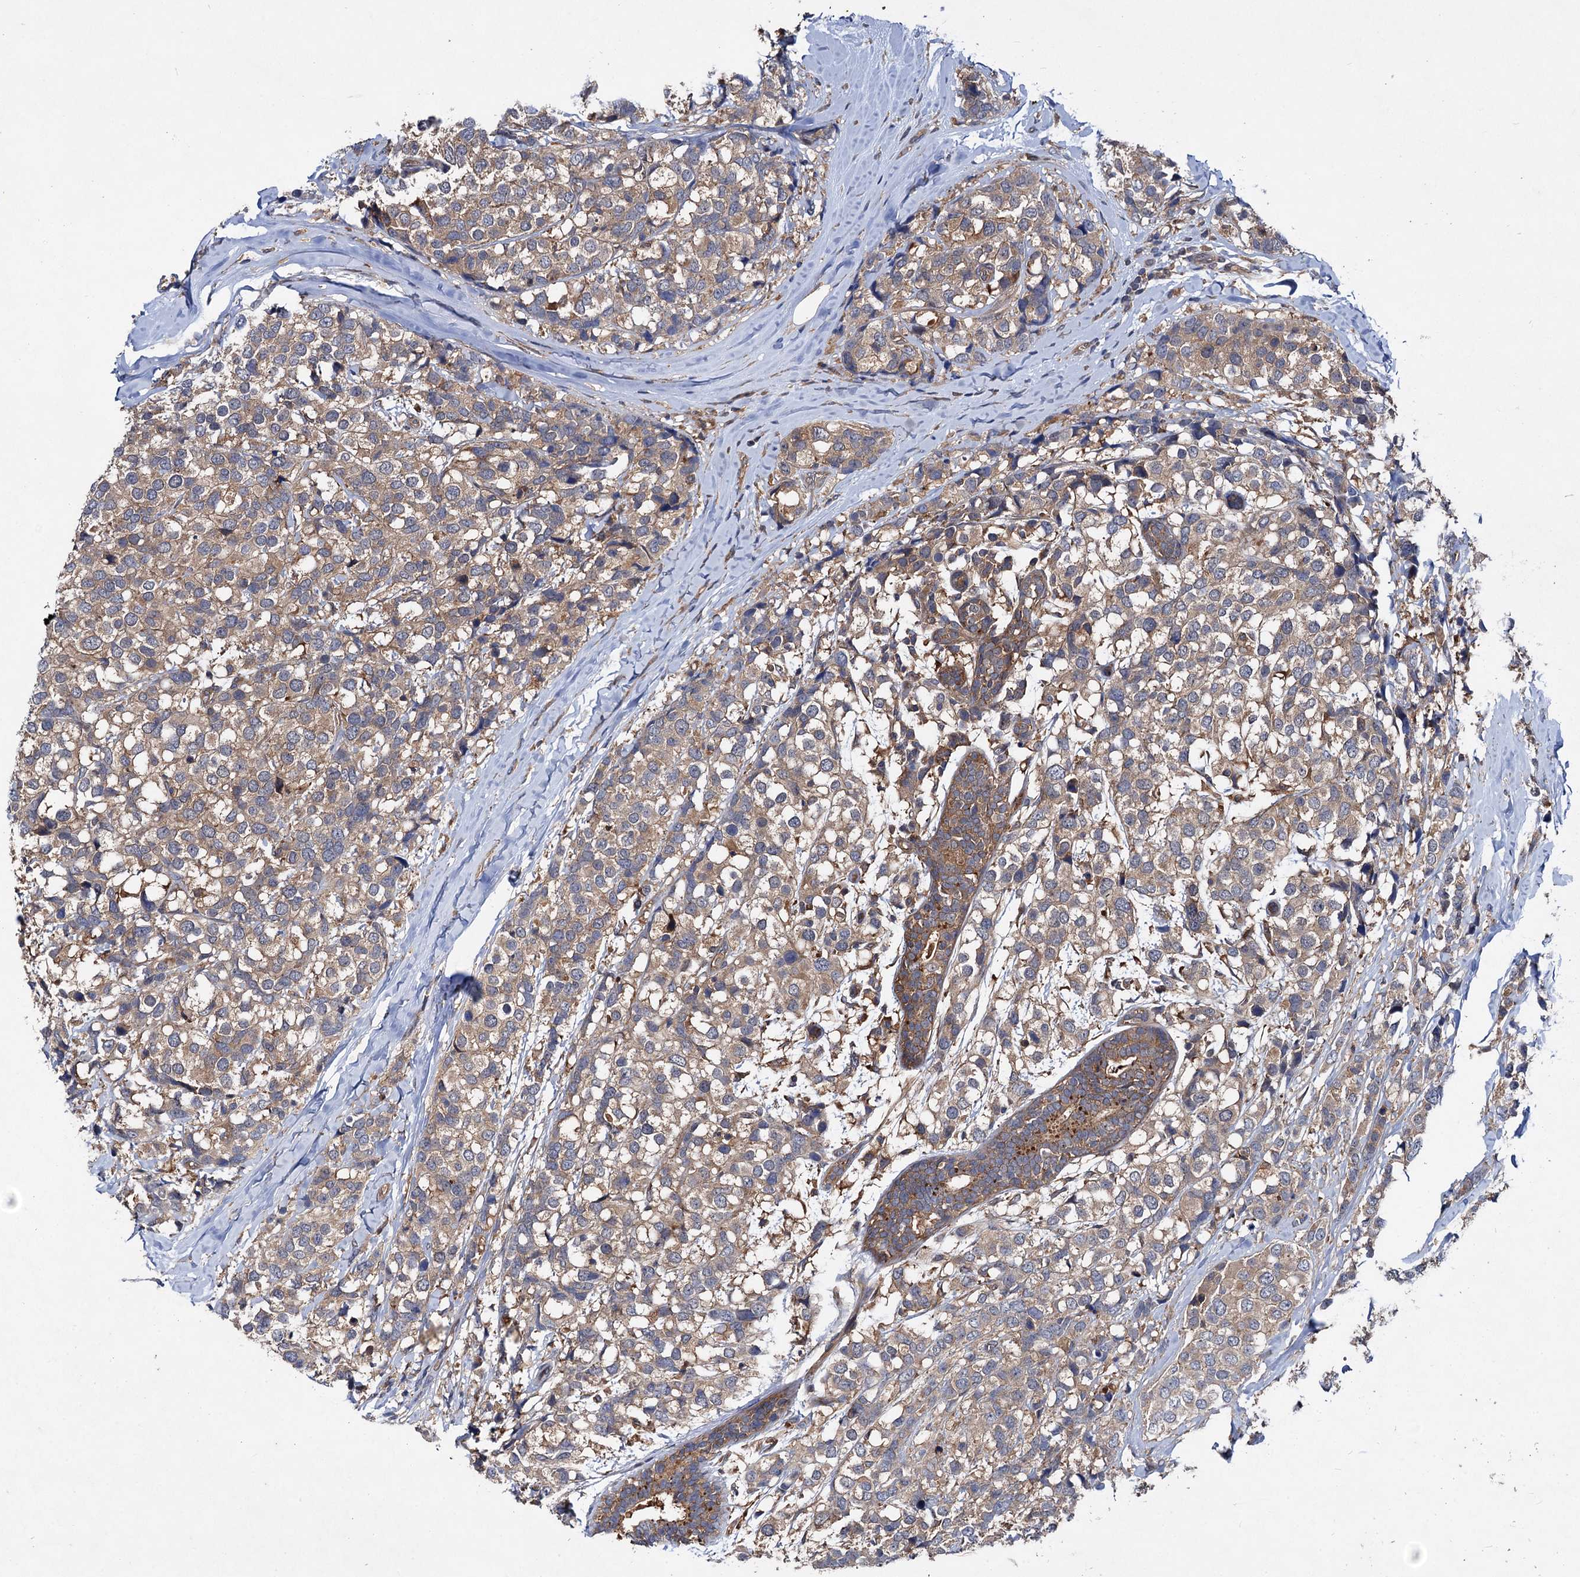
{"staining": {"intensity": "weak", "quantity": ">75%", "location": "cytoplasmic/membranous"}, "tissue": "breast cancer", "cell_type": "Tumor cells", "image_type": "cancer", "snomed": [{"axis": "morphology", "description": "Lobular carcinoma"}, {"axis": "topography", "description": "Breast"}], "caption": "Immunohistochemical staining of breast lobular carcinoma reveals low levels of weak cytoplasmic/membranous expression in about >75% of tumor cells.", "gene": "VPS29", "patient": {"sex": "female", "age": 59}}